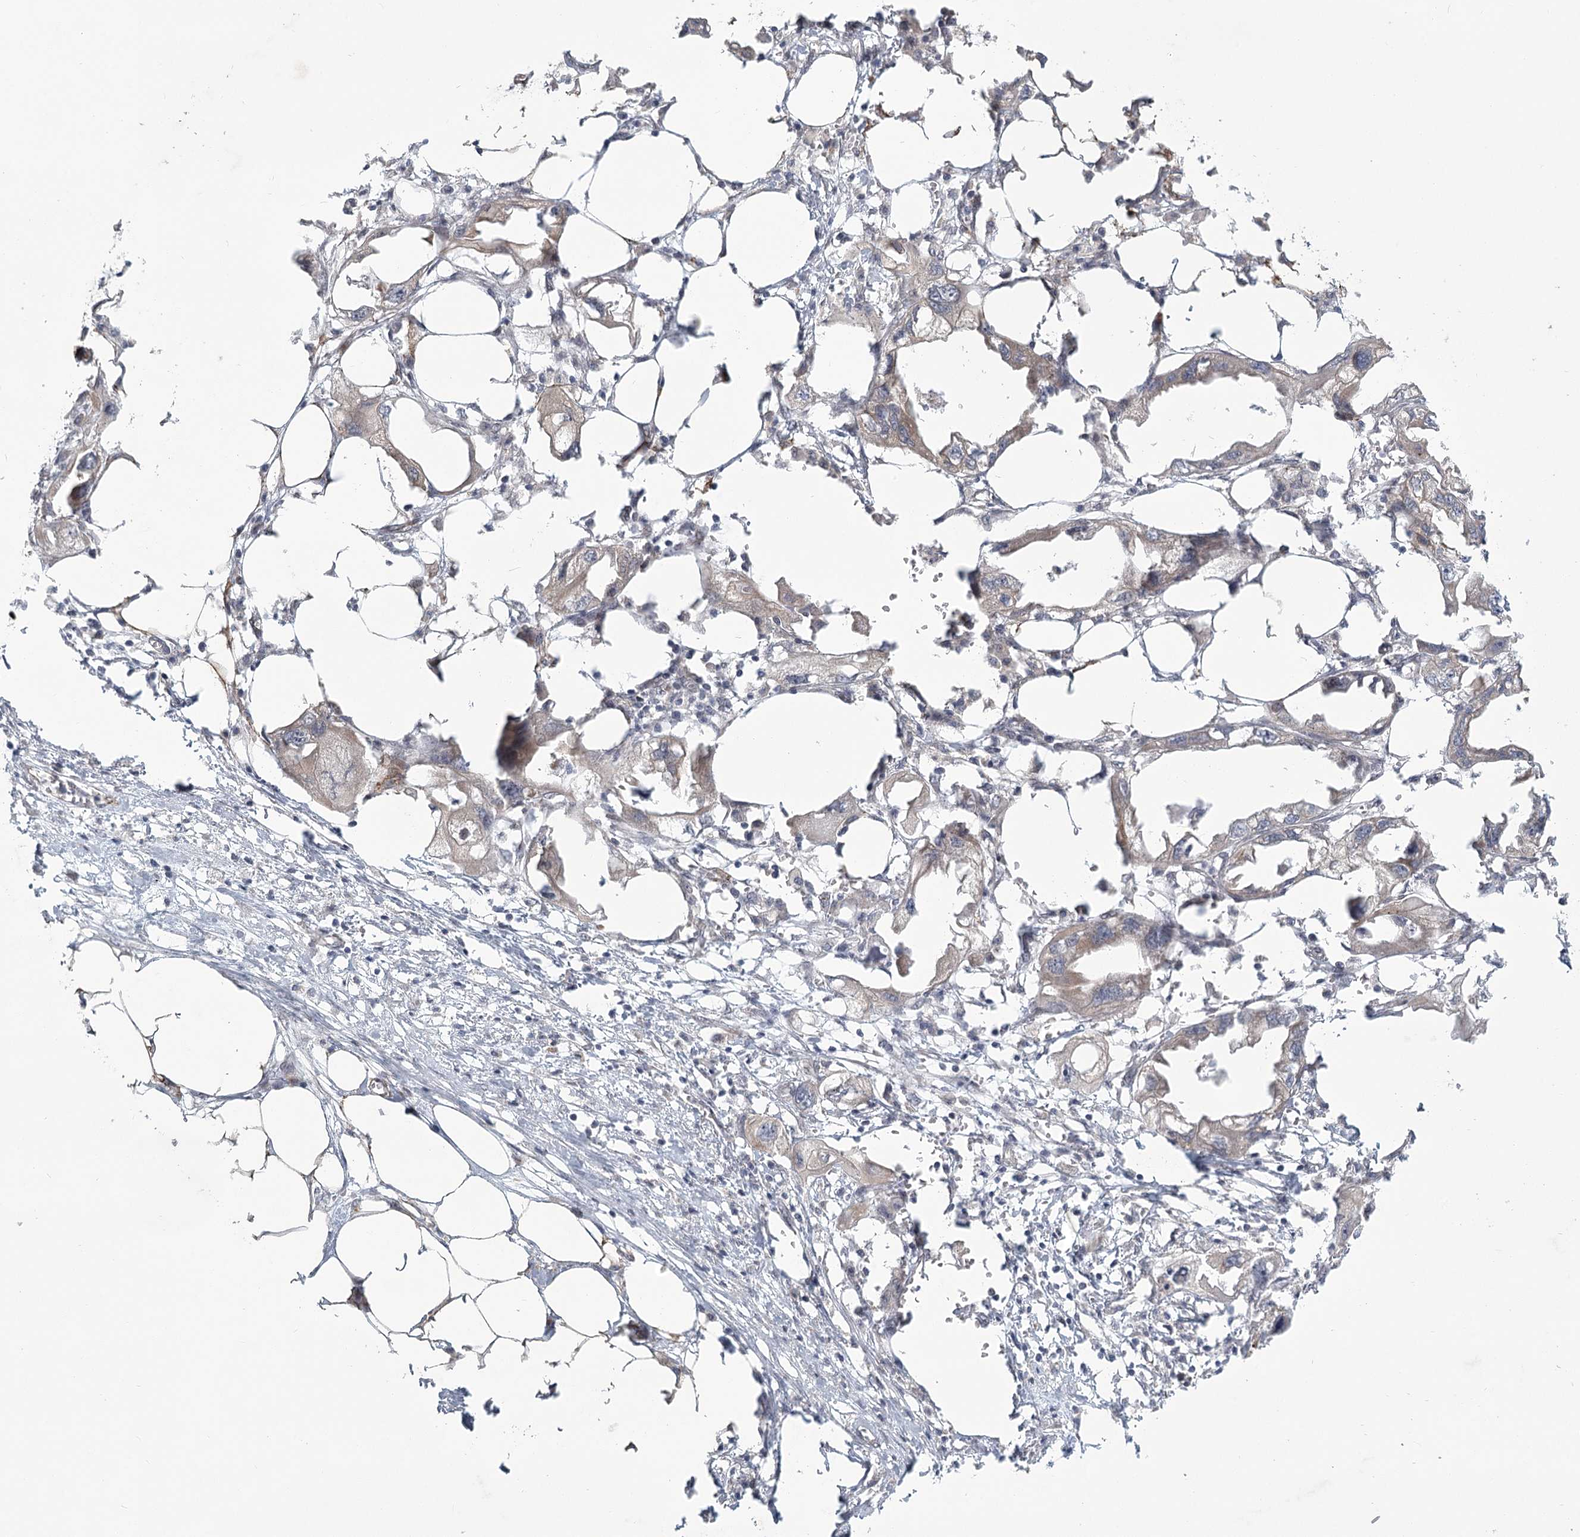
{"staining": {"intensity": "weak", "quantity": "<25%", "location": "cytoplasmic/membranous"}, "tissue": "endometrial cancer", "cell_type": "Tumor cells", "image_type": "cancer", "snomed": [{"axis": "morphology", "description": "Adenocarcinoma, NOS"}, {"axis": "morphology", "description": "Adenocarcinoma, metastatic, NOS"}, {"axis": "topography", "description": "Adipose tissue"}, {"axis": "topography", "description": "Endometrium"}], "caption": "Tumor cells are negative for protein expression in human metastatic adenocarcinoma (endometrial).", "gene": "MEPE", "patient": {"sex": "female", "age": 67}}